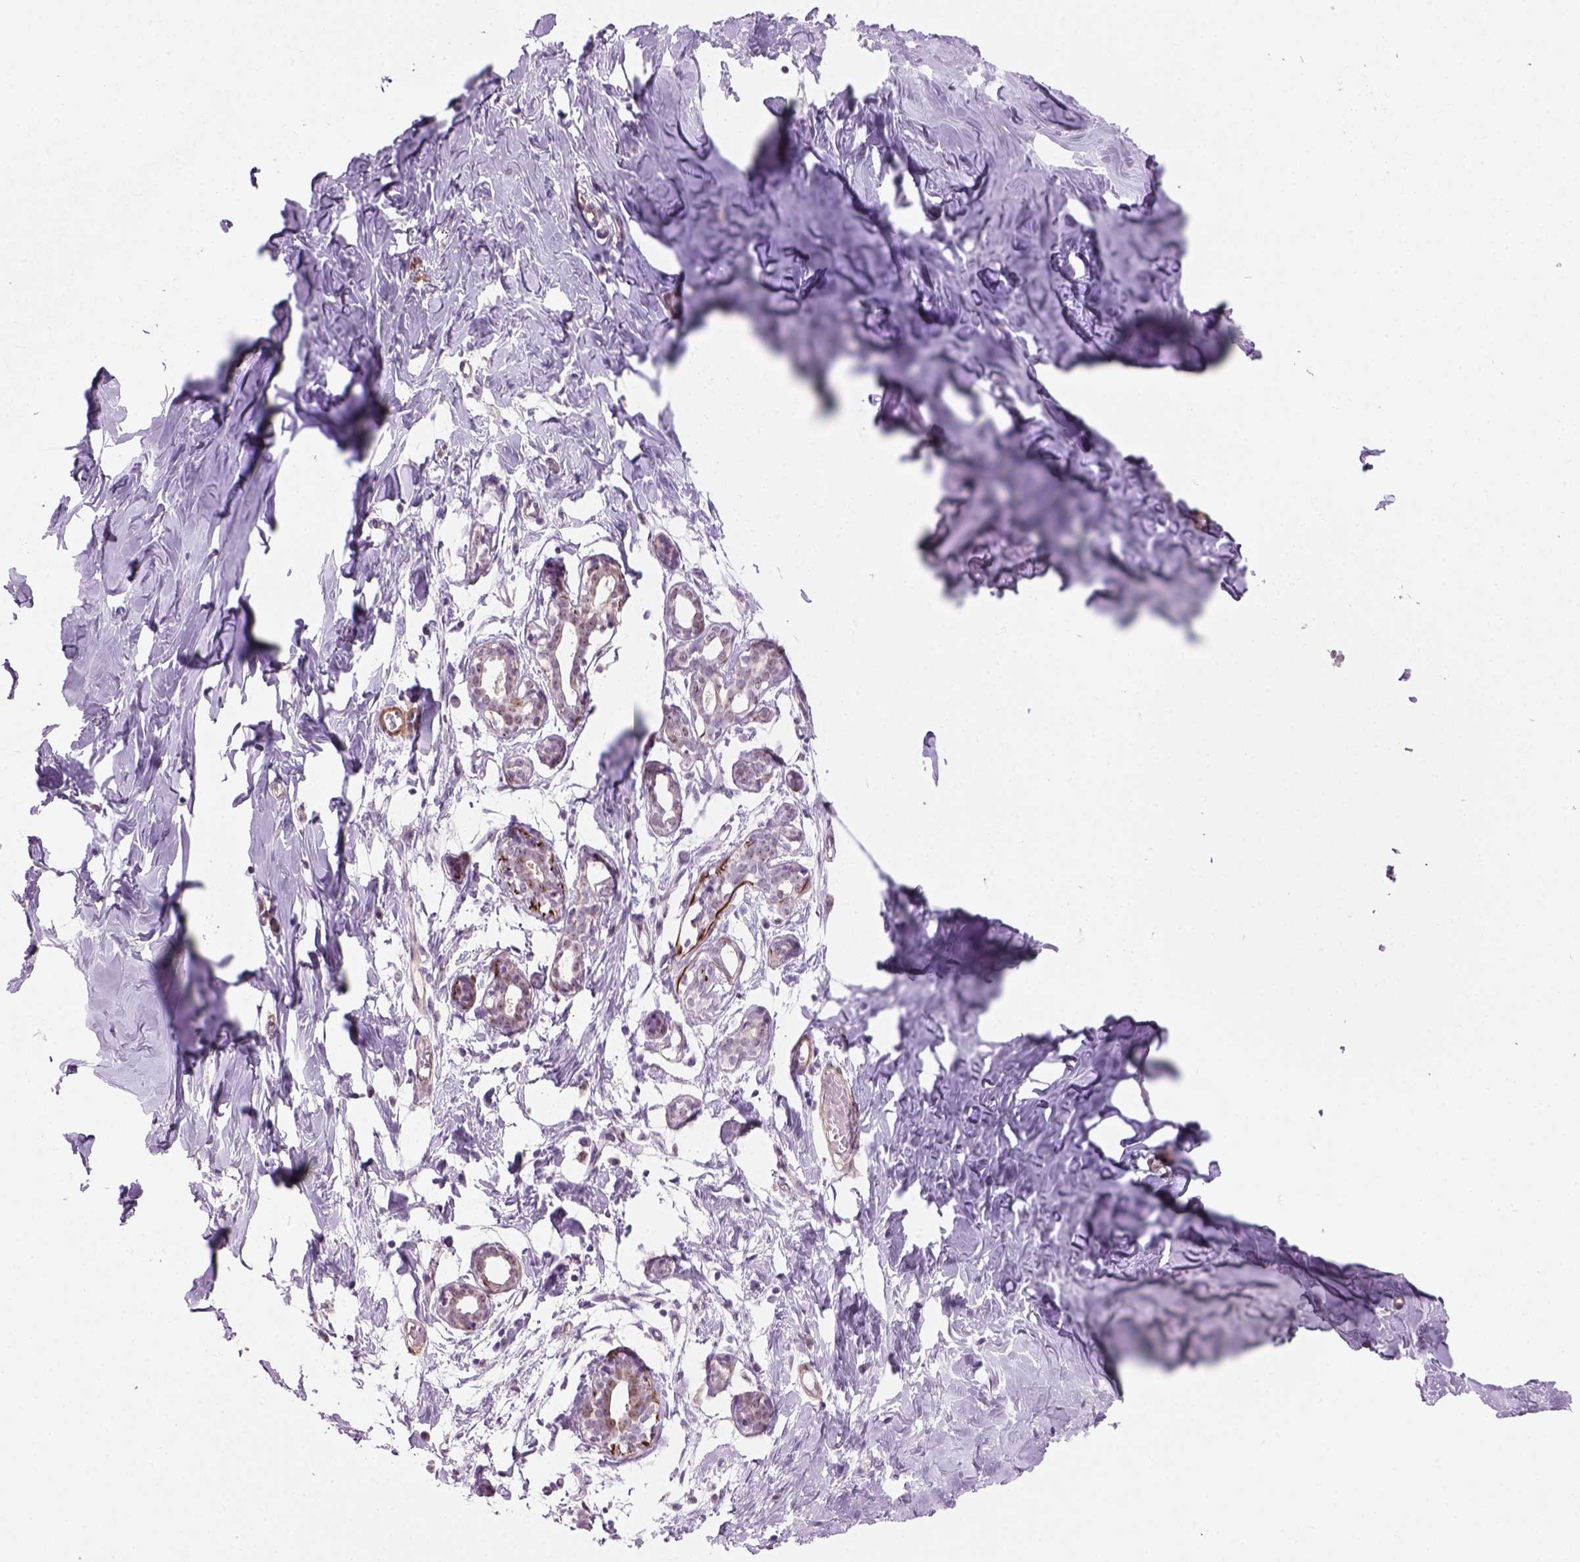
{"staining": {"intensity": "negative", "quantity": "none", "location": "none"}, "tissue": "breast", "cell_type": "Adipocytes", "image_type": "normal", "snomed": [{"axis": "morphology", "description": "Normal tissue, NOS"}, {"axis": "topography", "description": "Breast"}], "caption": "IHC image of benign breast: human breast stained with DAB (3,3'-diaminobenzidine) exhibits no significant protein staining in adipocytes.", "gene": "RRS1", "patient": {"sex": "female", "age": 27}}